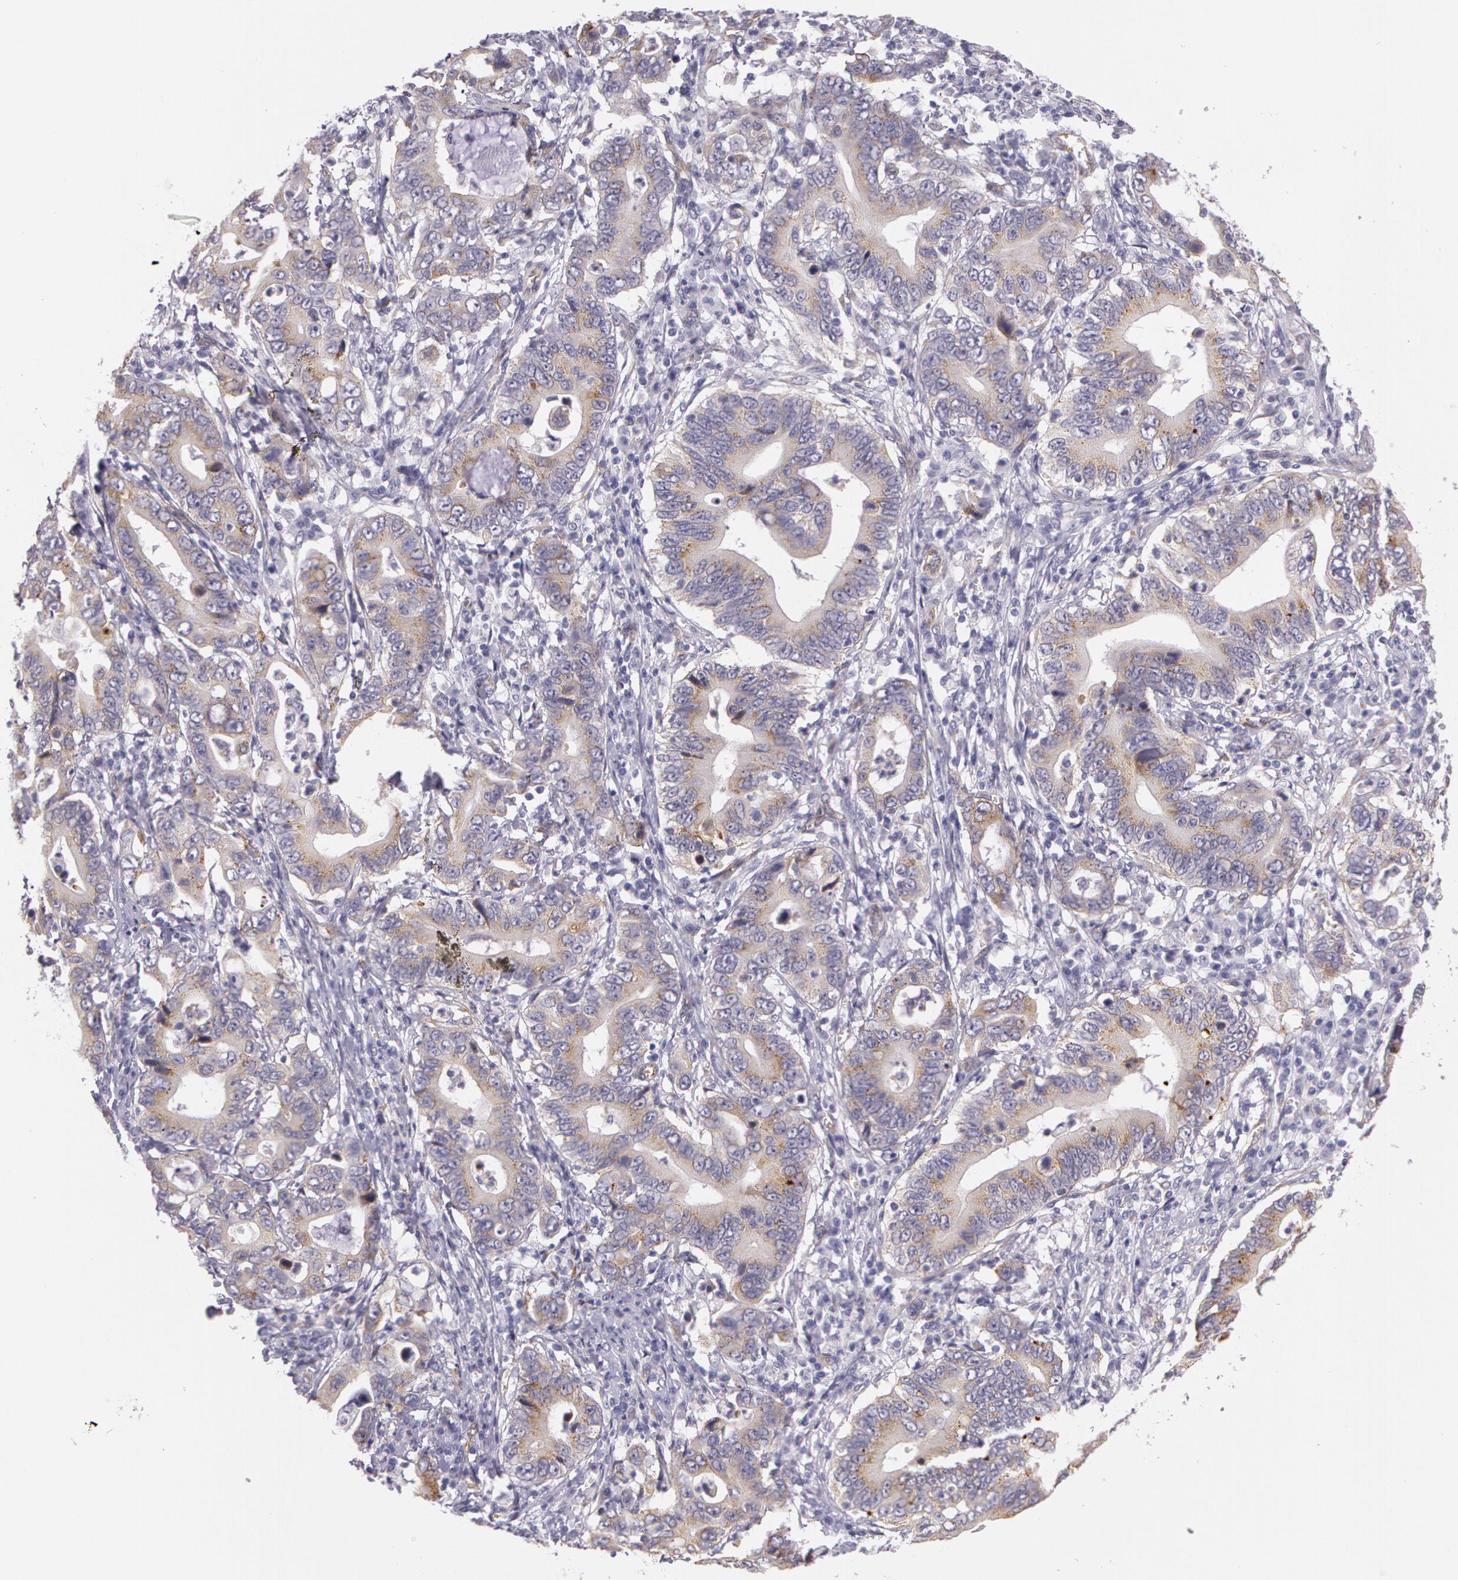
{"staining": {"intensity": "moderate", "quantity": "25%-75%", "location": "cytoplasmic/membranous"}, "tissue": "stomach cancer", "cell_type": "Tumor cells", "image_type": "cancer", "snomed": [{"axis": "morphology", "description": "Adenocarcinoma, NOS"}, {"axis": "topography", "description": "Stomach, upper"}], "caption": "Human stomach adenocarcinoma stained with a brown dye exhibits moderate cytoplasmic/membranous positive positivity in about 25%-75% of tumor cells.", "gene": "APP", "patient": {"sex": "male", "age": 63}}